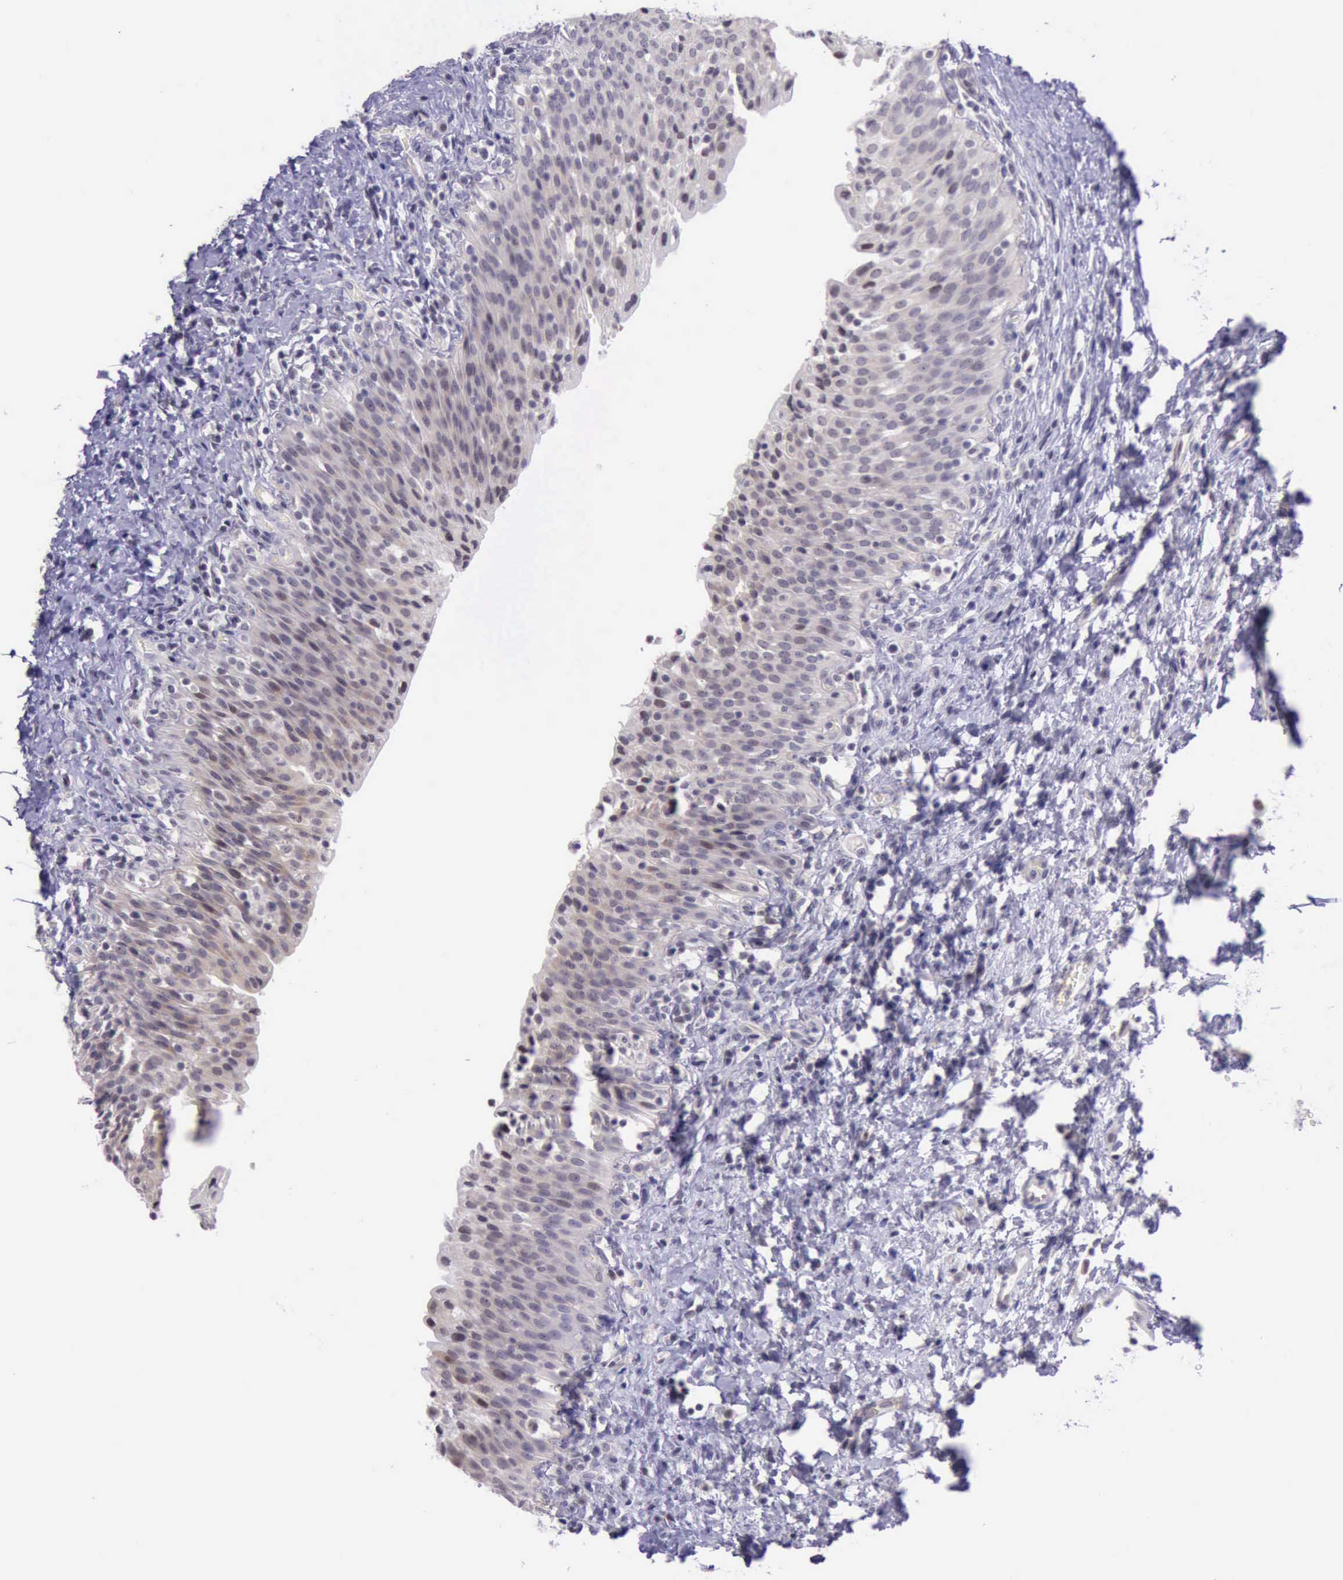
{"staining": {"intensity": "moderate", "quantity": "25%-75%", "location": "cytoplasmic/membranous,nuclear"}, "tissue": "urinary bladder", "cell_type": "Urothelial cells", "image_type": "normal", "snomed": [{"axis": "morphology", "description": "Normal tissue, NOS"}, {"axis": "topography", "description": "Urinary bladder"}], "caption": "Immunohistochemical staining of benign human urinary bladder reveals 25%-75% levels of moderate cytoplasmic/membranous,nuclear protein staining in approximately 25%-75% of urothelial cells. Ihc stains the protein of interest in brown and the nuclei are stained blue.", "gene": "PARP1", "patient": {"sex": "male", "age": 51}}